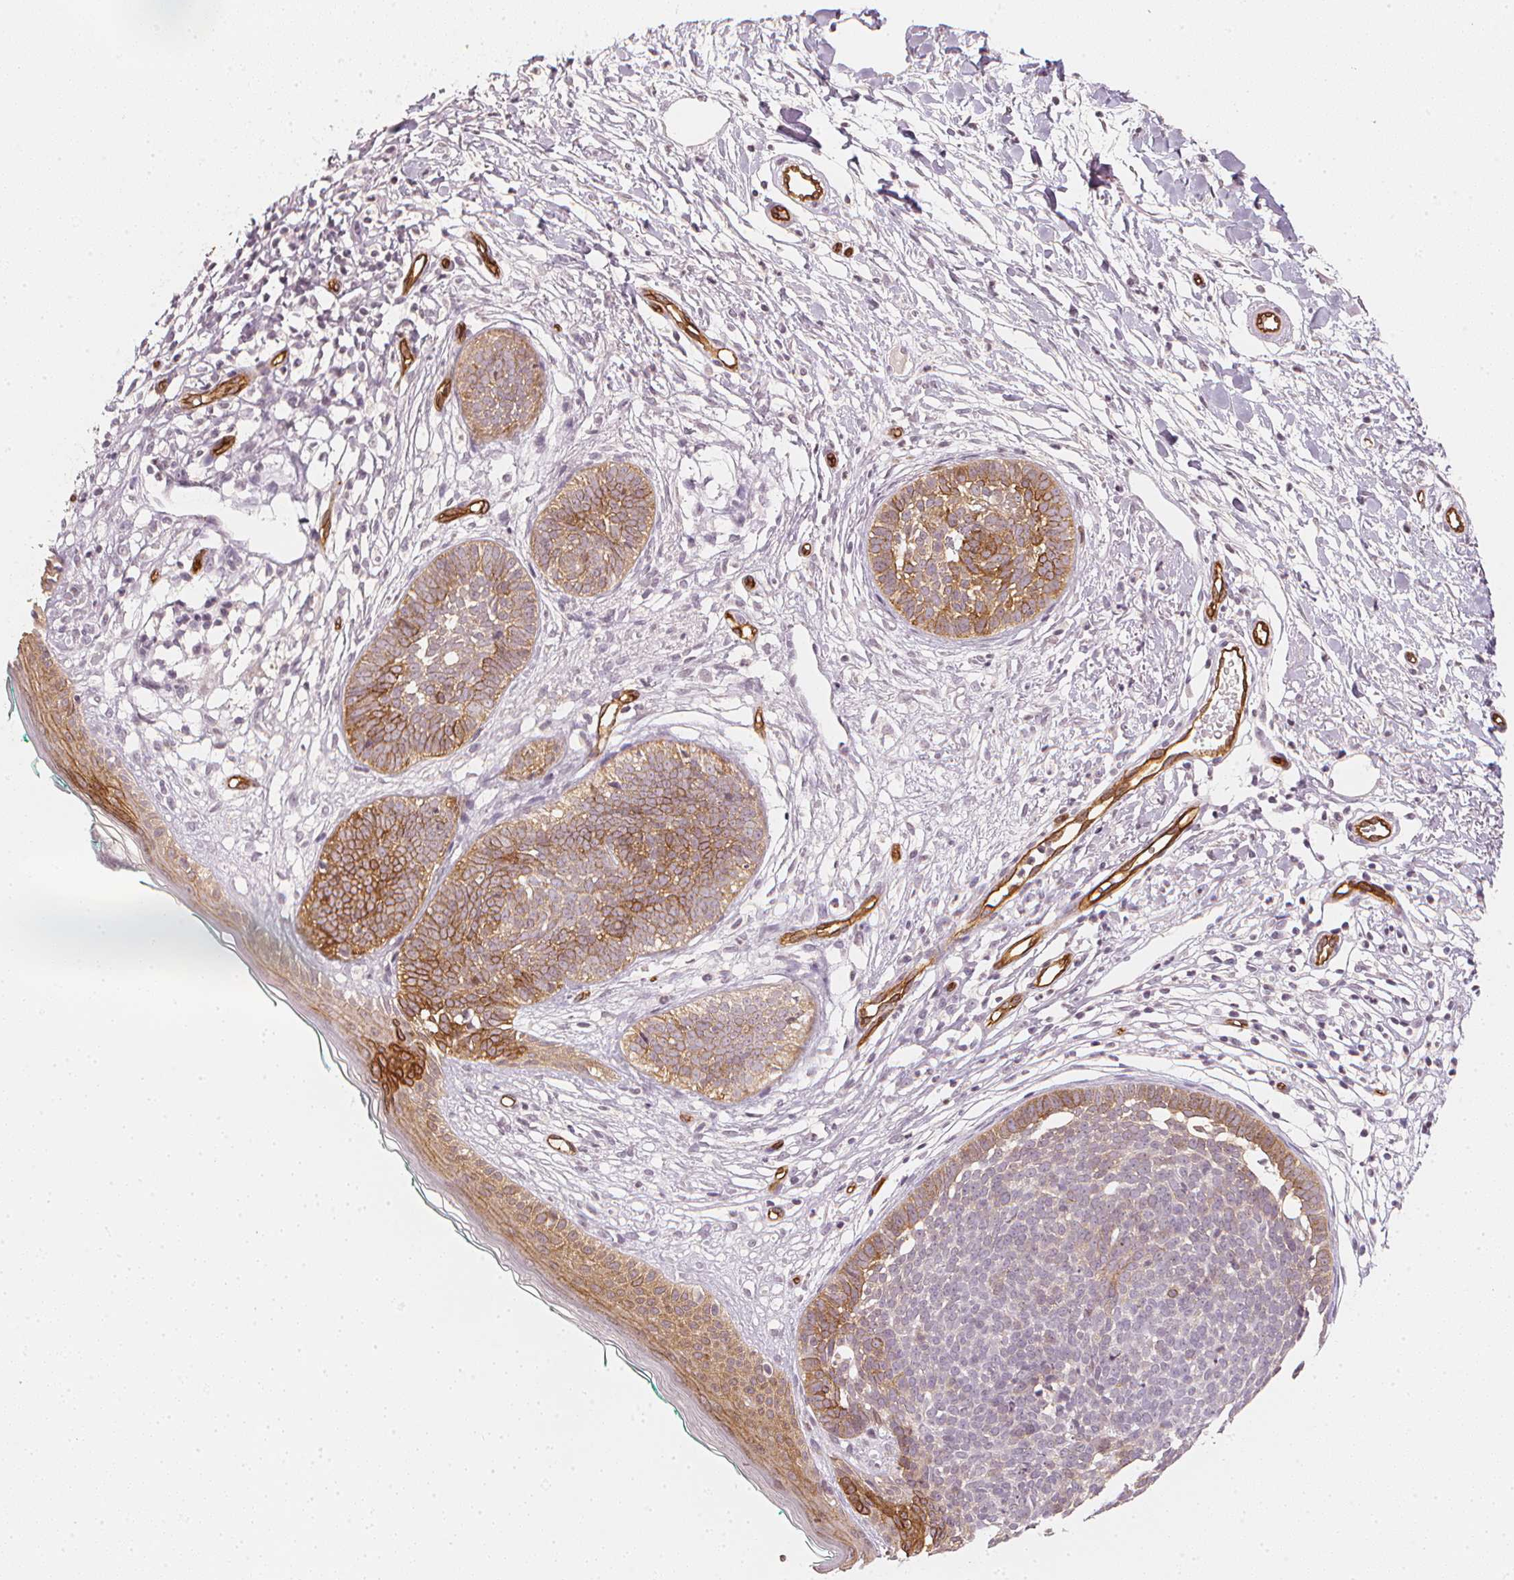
{"staining": {"intensity": "moderate", "quantity": "<25%", "location": "cytoplasmic/membranous"}, "tissue": "skin cancer", "cell_type": "Tumor cells", "image_type": "cancer", "snomed": [{"axis": "morphology", "description": "Basal cell carcinoma"}, {"axis": "topography", "description": "Skin"}, {"axis": "topography", "description": "Skin of neck"}, {"axis": "topography", "description": "Skin of shoulder"}, {"axis": "topography", "description": "Skin of back"}], "caption": "IHC photomicrograph of neoplastic tissue: skin cancer (basal cell carcinoma) stained using IHC shows low levels of moderate protein expression localized specifically in the cytoplasmic/membranous of tumor cells, appearing as a cytoplasmic/membranous brown color.", "gene": "CIB1", "patient": {"sex": "male", "age": 80}}